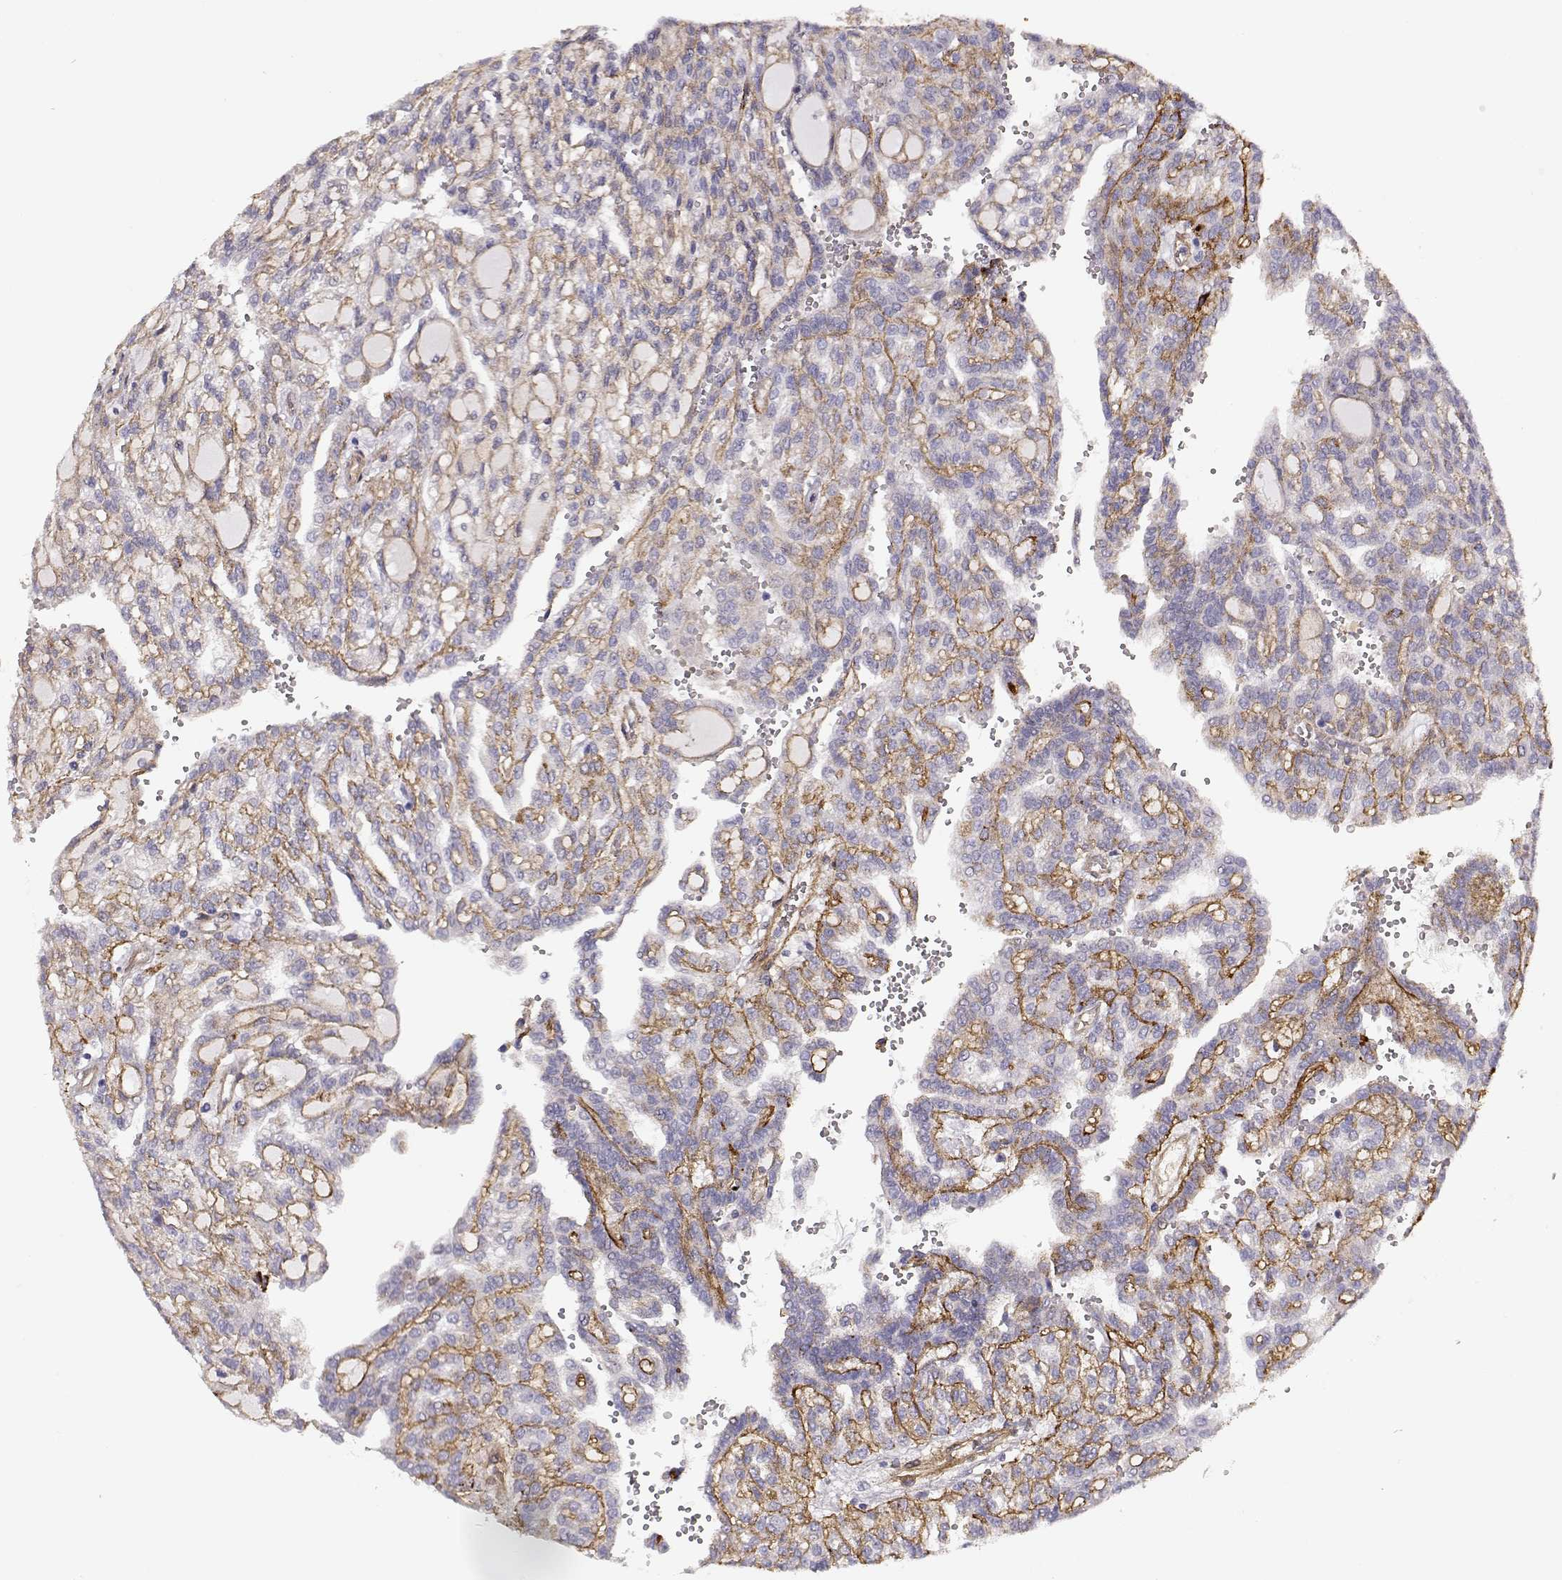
{"staining": {"intensity": "negative", "quantity": "none", "location": "none"}, "tissue": "renal cancer", "cell_type": "Tumor cells", "image_type": "cancer", "snomed": [{"axis": "morphology", "description": "Adenocarcinoma, NOS"}, {"axis": "topography", "description": "Kidney"}], "caption": "Protein analysis of adenocarcinoma (renal) displays no significant positivity in tumor cells. The staining is performed using DAB brown chromogen with nuclei counter-stained in using hematoxylin.", "gene": "LAMC1", "patient": {"sex": "male", "age": 63}}